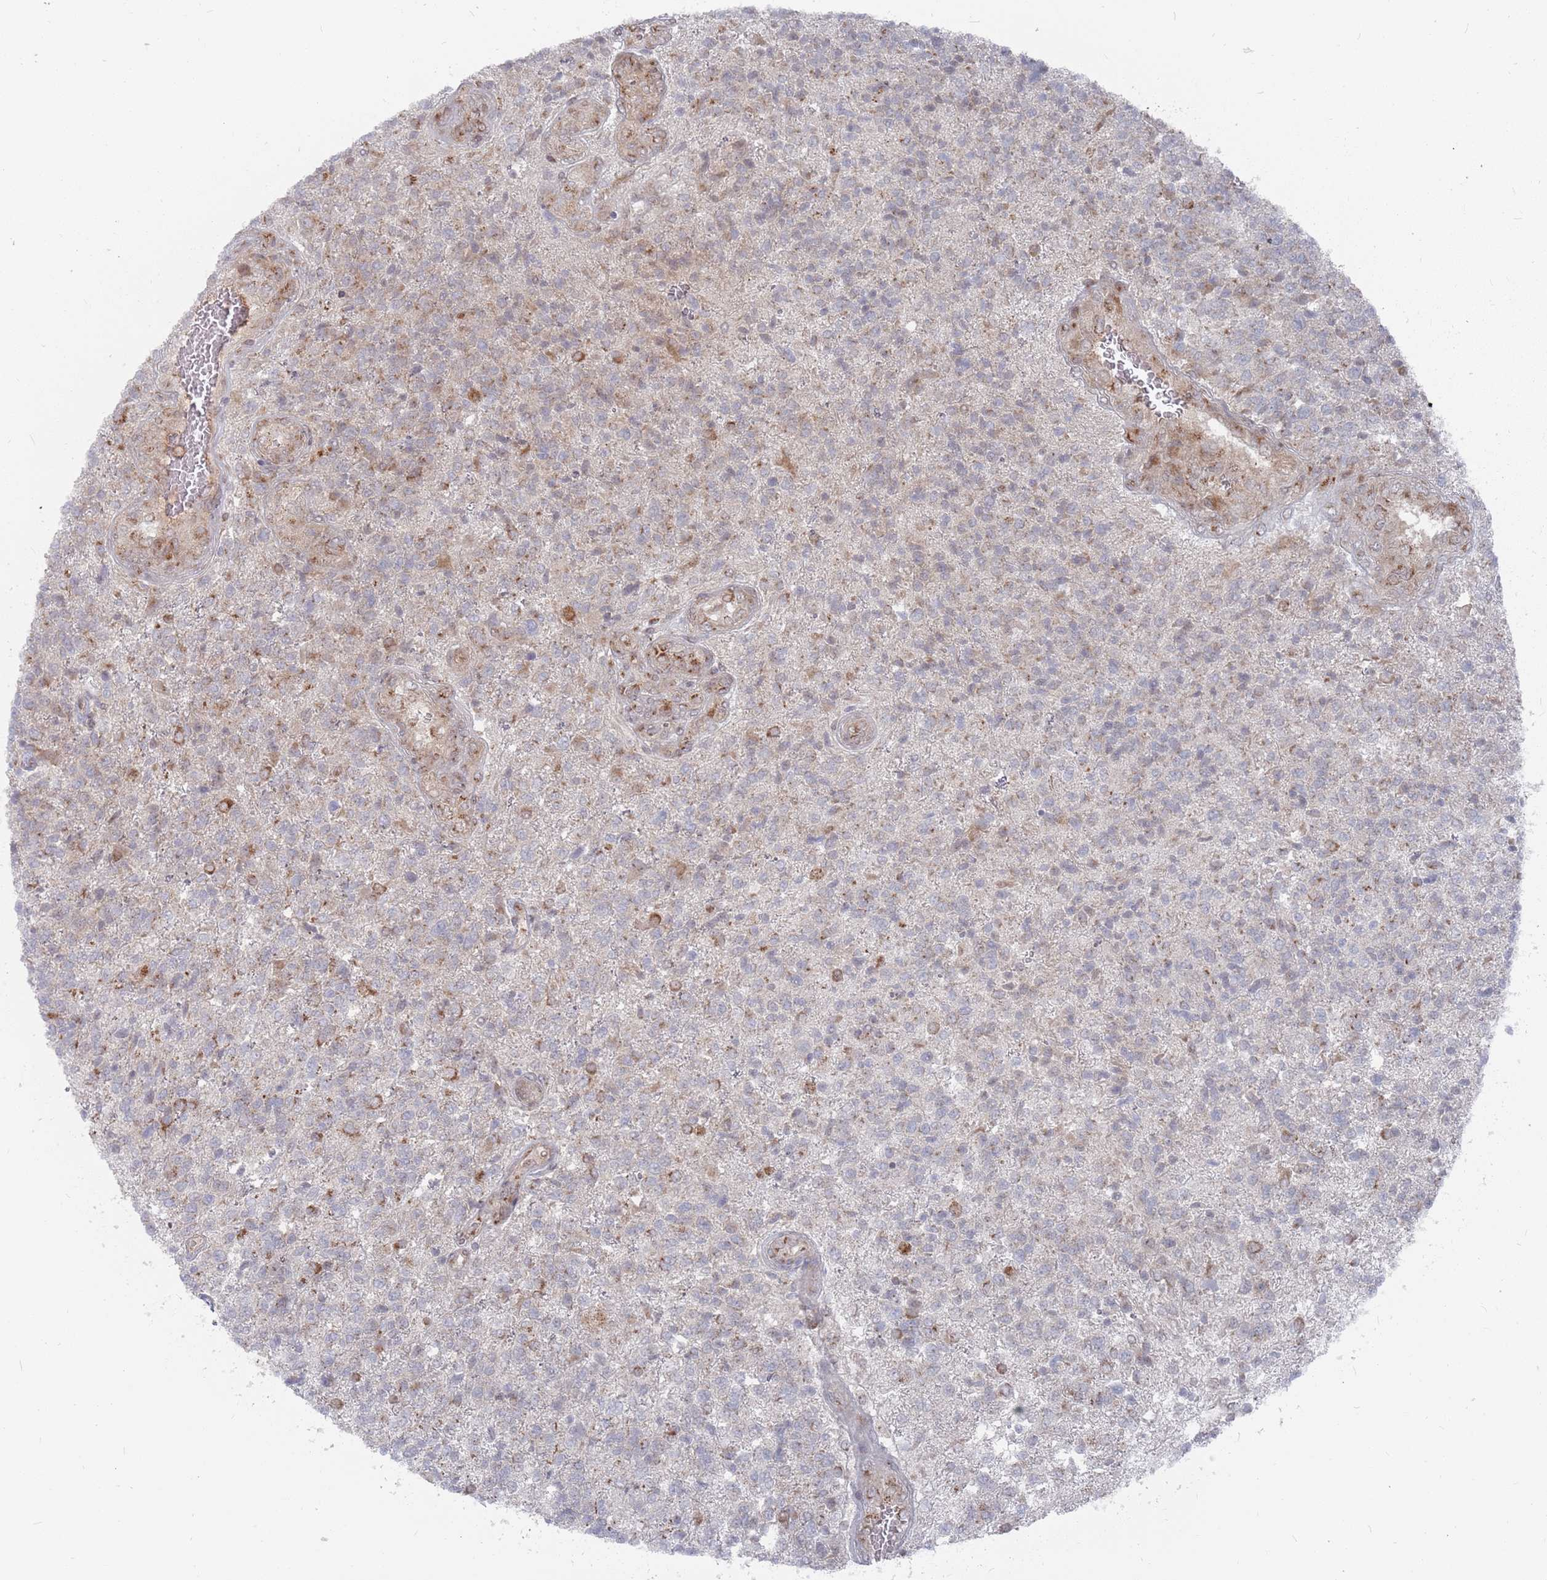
{"staining": {"intensity": "moderate", "quantity": "25%-75%", "location": "cytoplasmic/membranous"}, "tissue": "glioma", "cell_type": "Tumor cells", "image_type": "cancer", "snomed": [{"axis": "morphology", "description": "Glioma, malignant, High grade"}, {"axis": "topography", "description": "Brain"}], "caption": "Brown immunohistochemical staining in glioma demonstrates moderate cytoplasmic/membranous positivity in approximately 25%-75% of tumor cells.", "gene": "FMO4", "patient": {"sex": "male", "age": 56}}